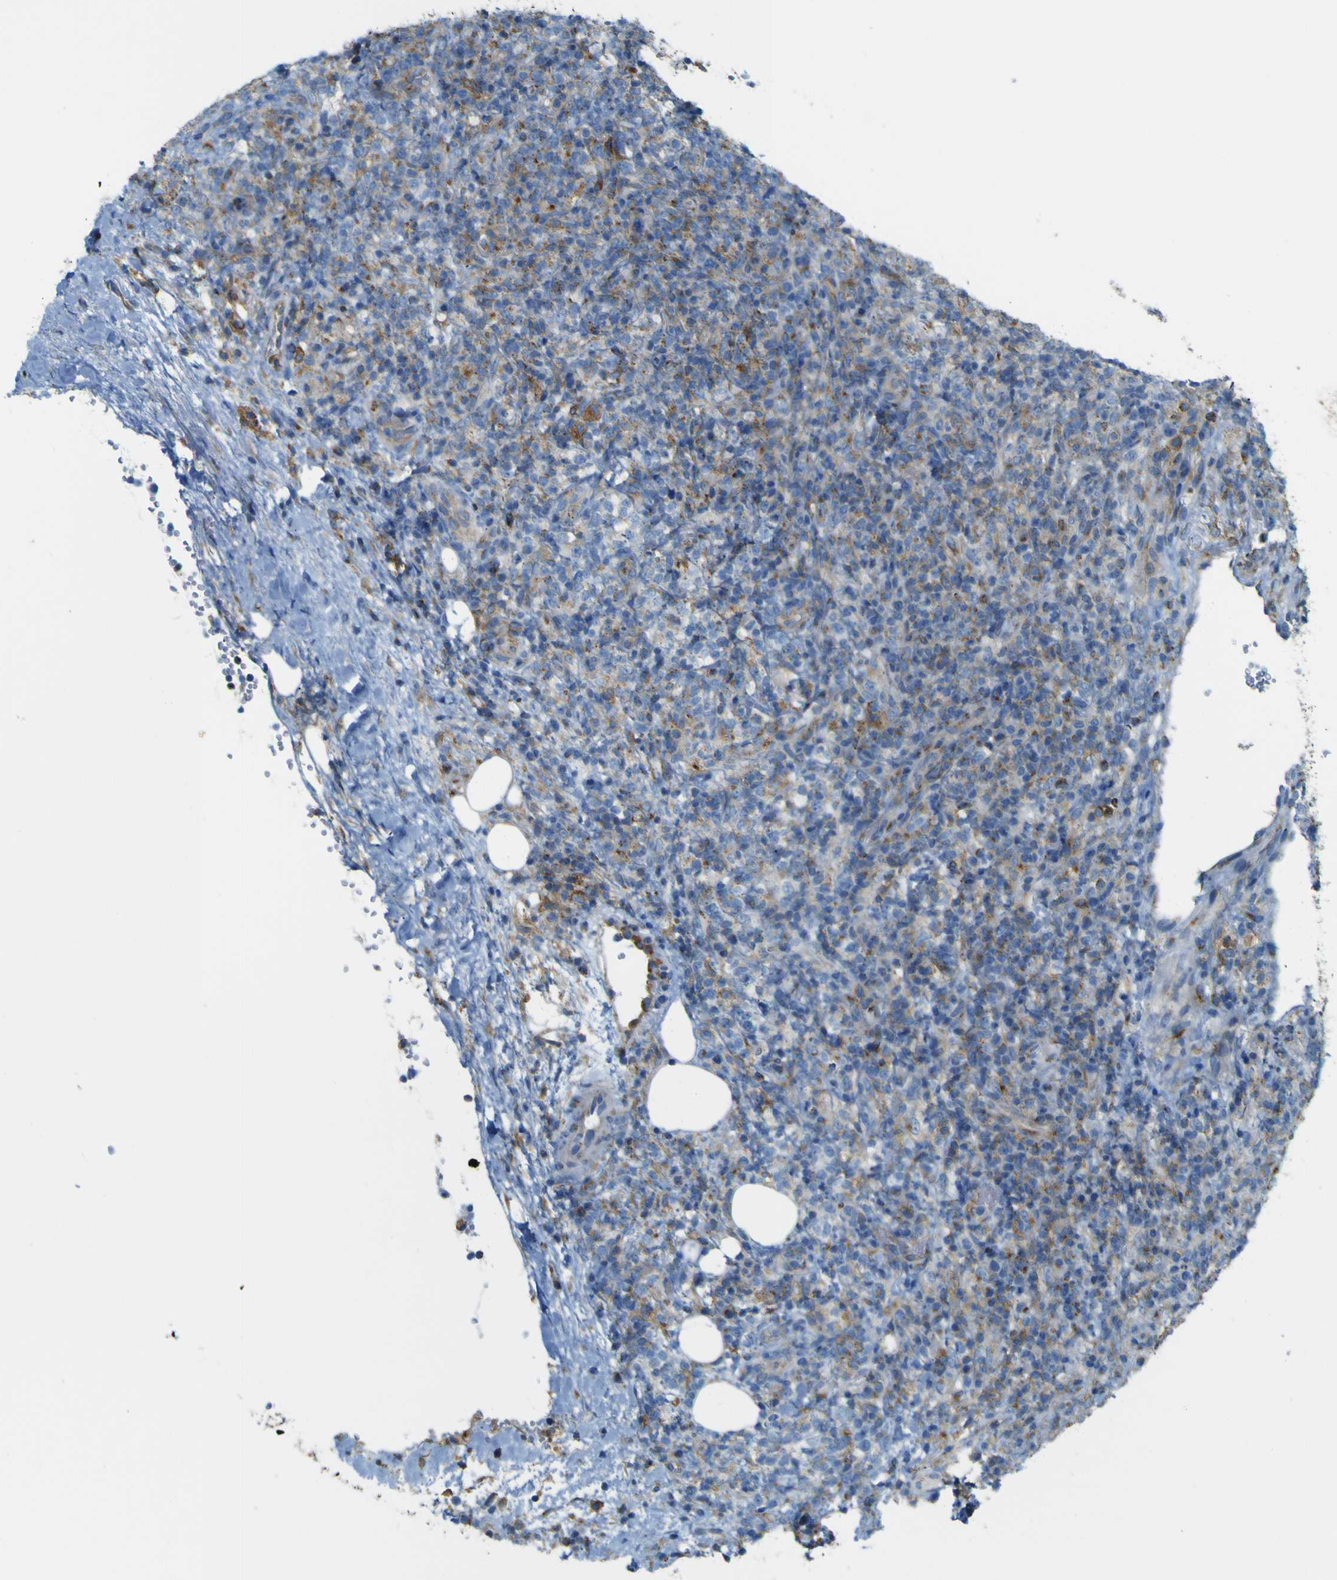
{"staining": {"intensity": "moderate", "quantity": "25%-75%", "location": "cytoplasmic/membranous"}, "tissue": "lymphoma", "cell_type": "Tumor cells", "image_type": "cancer", "snomed": [{"axis": "morphology", "description": "Malignant lymphoma, non-Hodgkin's type, High grade"}, {"axis": "topography", "description": "Lymph node"}], "caption": "An immunohistochemistry (IHC) micrograph of neoplastic tissue is shown. Protein staining in brown shows moderate cytoplasmic/membranous positivity in lymphoma within tumor cells.", "gene": "IGF2R", "patient": {"sex": "female", "age": 76}}